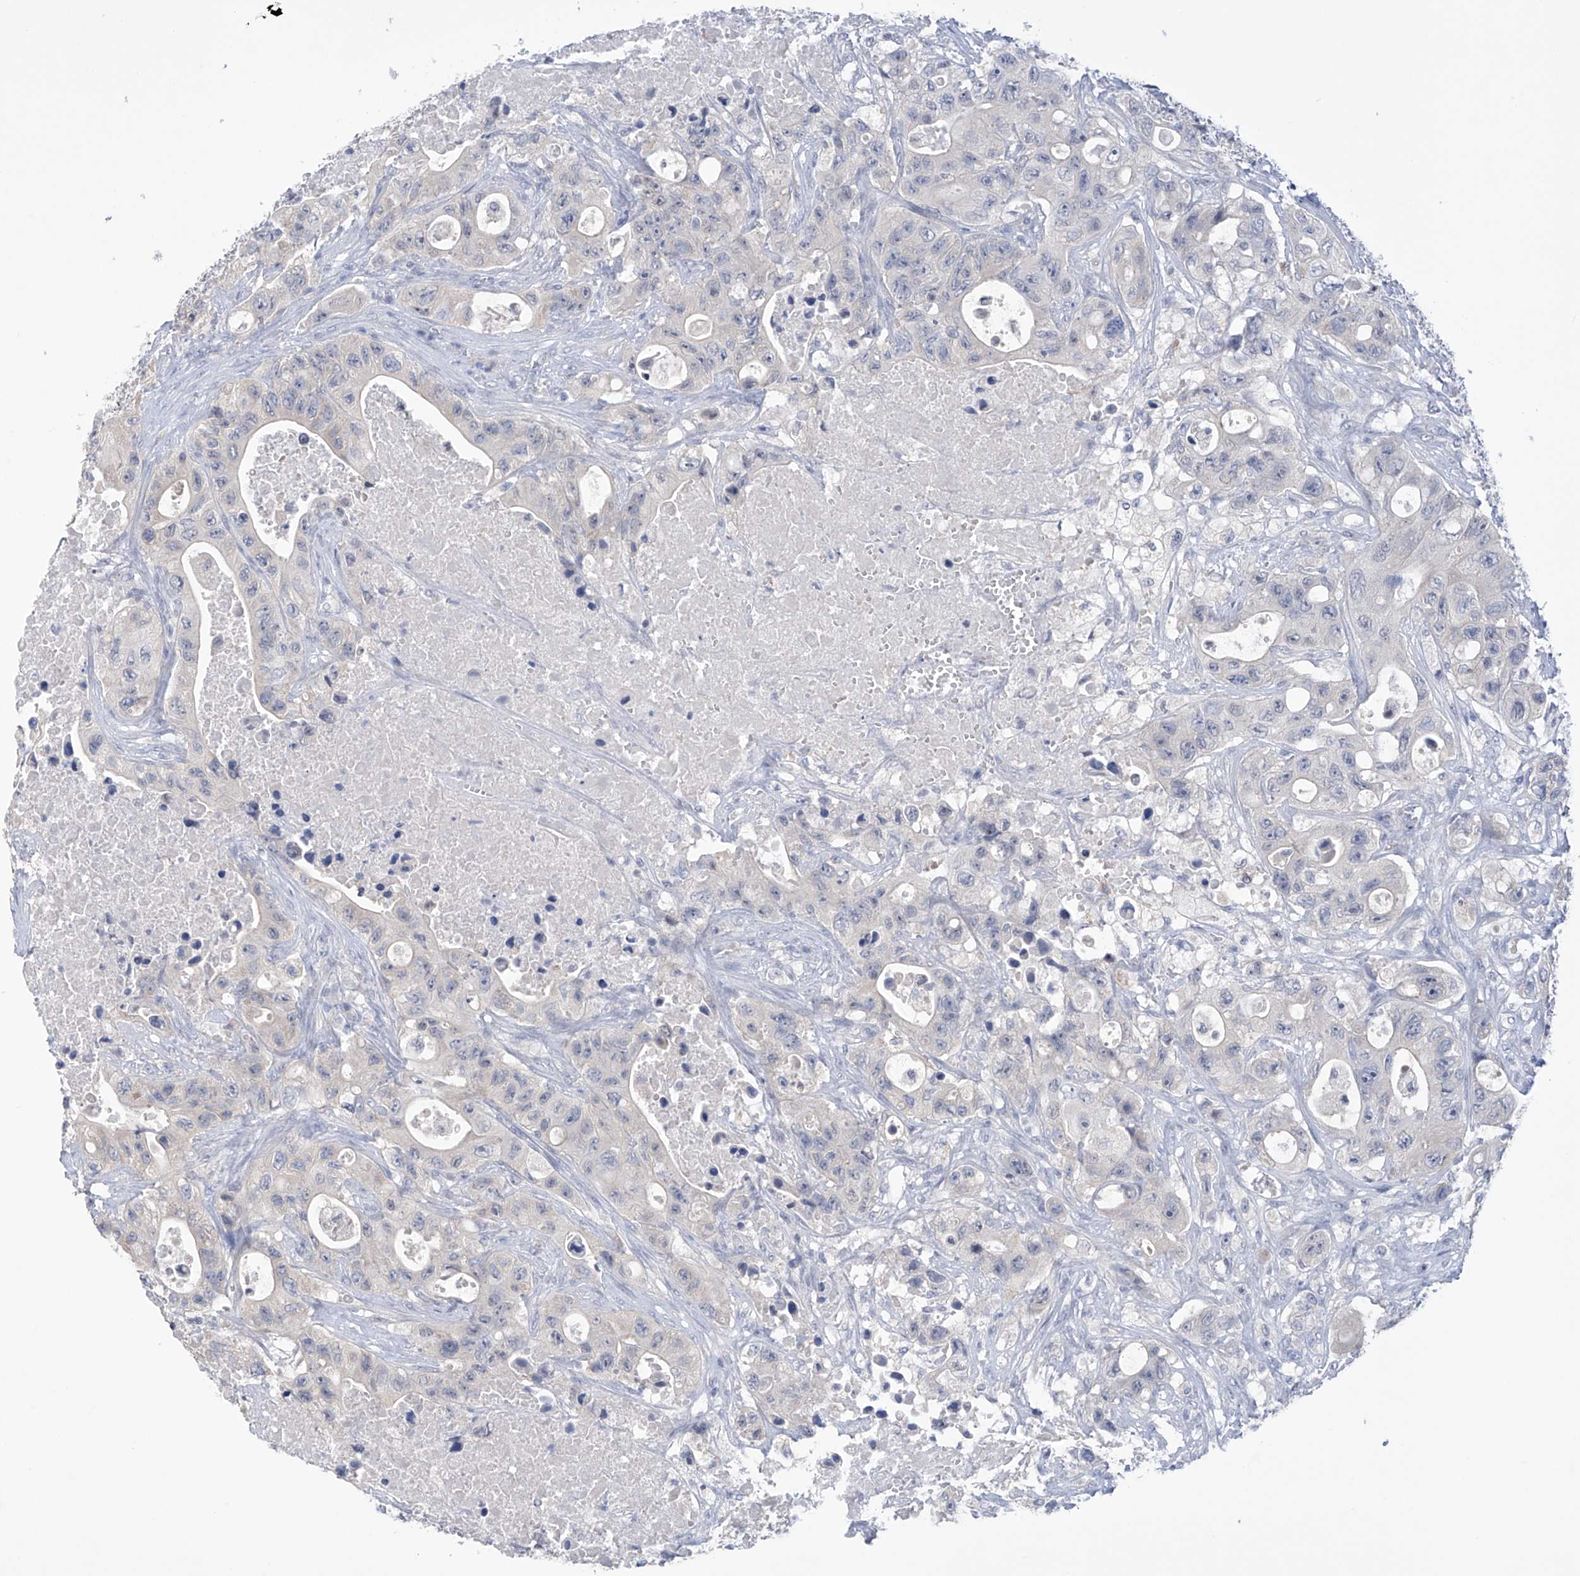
{"staining": {"intensity": "negative", "quantity": "none", "location": "none"}, "tissue": "colorectal cancer", "cell_type": "Tumor cells", "image_type": "cancer", "snomed": [{"axis": "morphology", "description": "Adenocarcinoma, NOS"}, {"axis": "topography", "description": "Colon"}], "caption": "The photomicrograph shows no staining of tumor cells in colorectal adenocarcinoma.", "gene": "IBA57", "patient": {"sex": "female", "age": 46}}